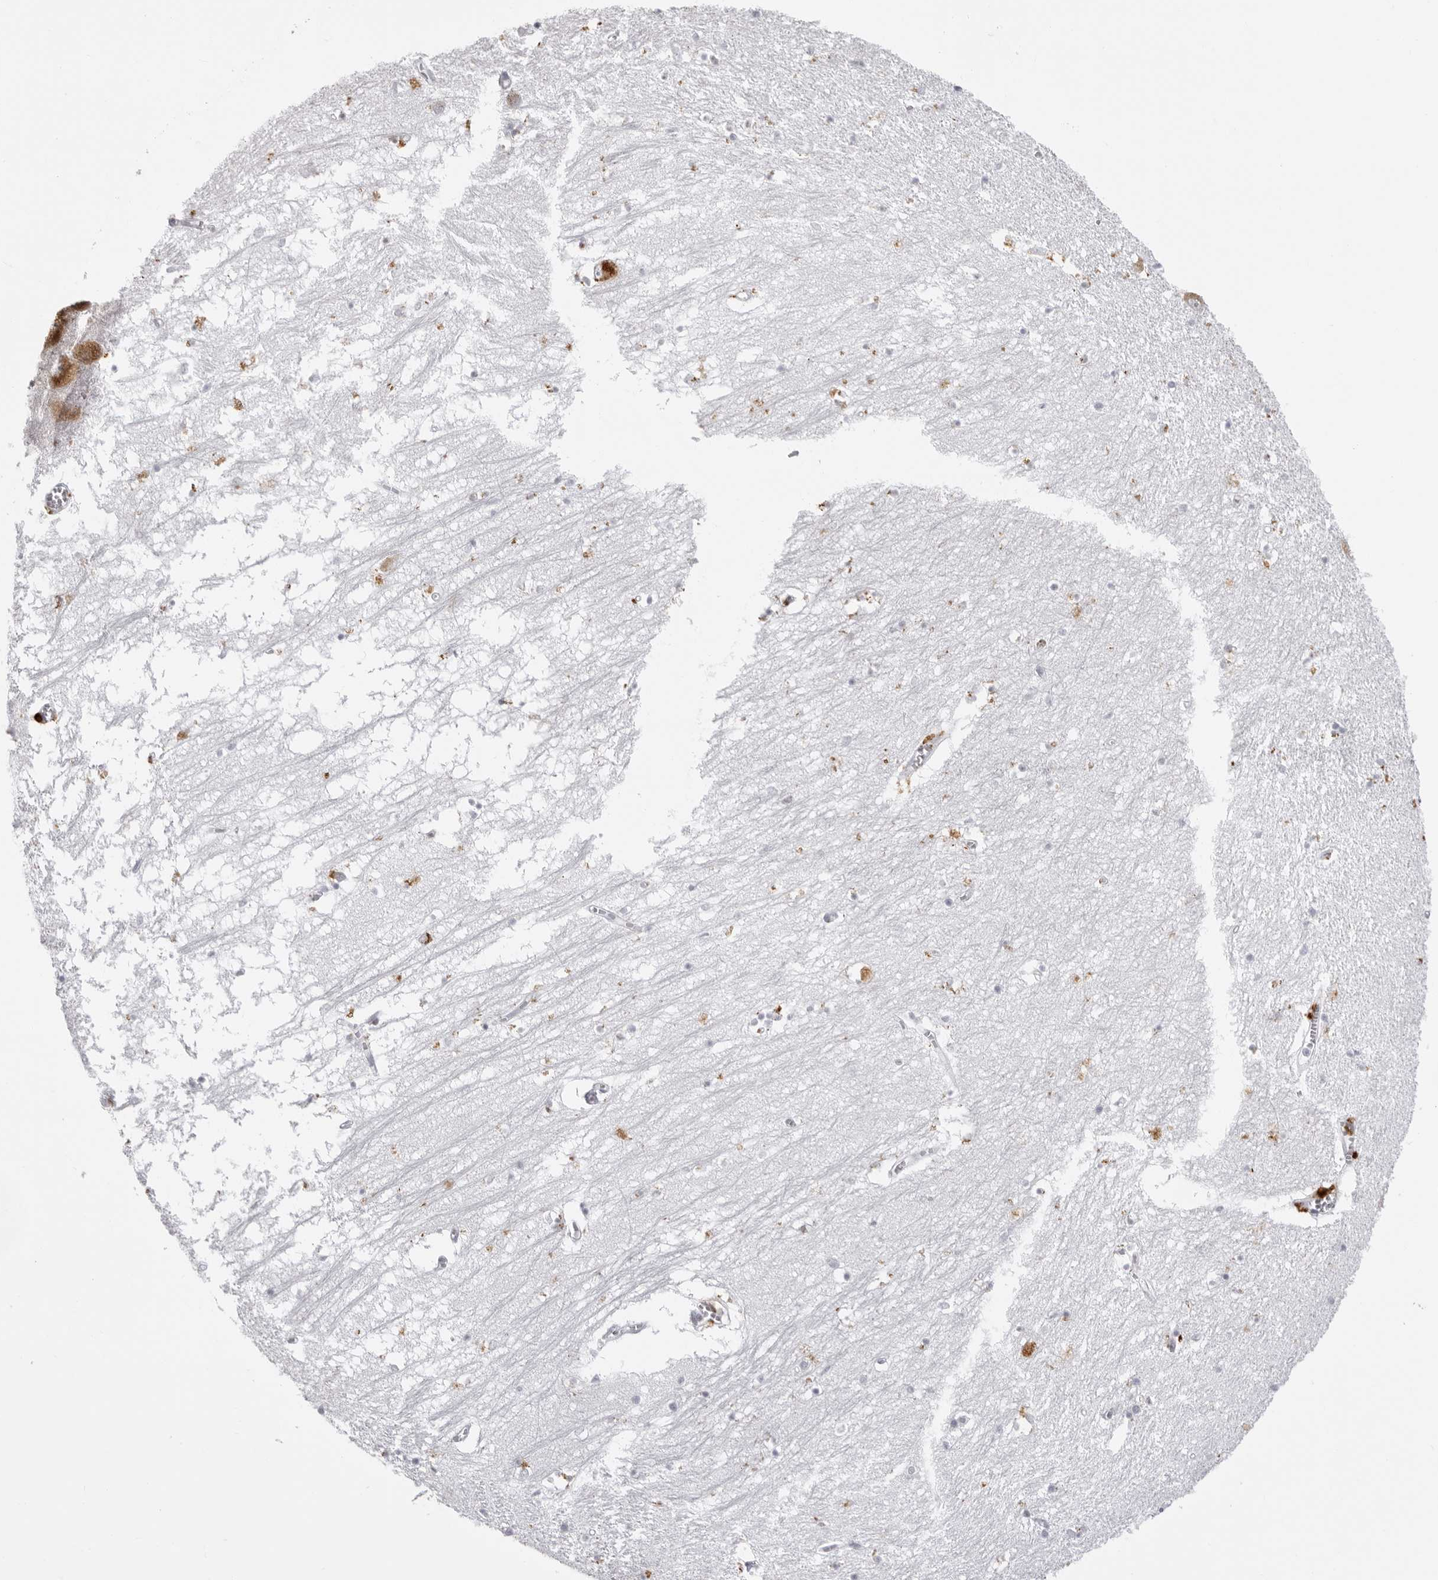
{"staining": {"intensity": "moderate", "quantity": "<25%", "location": "cytoplasmic/membranous"}, "tissue": "hippocampus", "cell_type": "Glial cells", "image_type": "normal", "snomed": [{"axis": "morphology", "description": "Normal tissue, NOS"}, {"axis": "topography", "description": "Hippocampus"}], "caption": "Unremarkable hippocampus demonstrates moderate cytoplasmic/membranous expression in approximately <25% of glial cells, visualized by immunohistochemistry.", "gene": "IL25", "patient": {"sex": "male", "age": 70}}